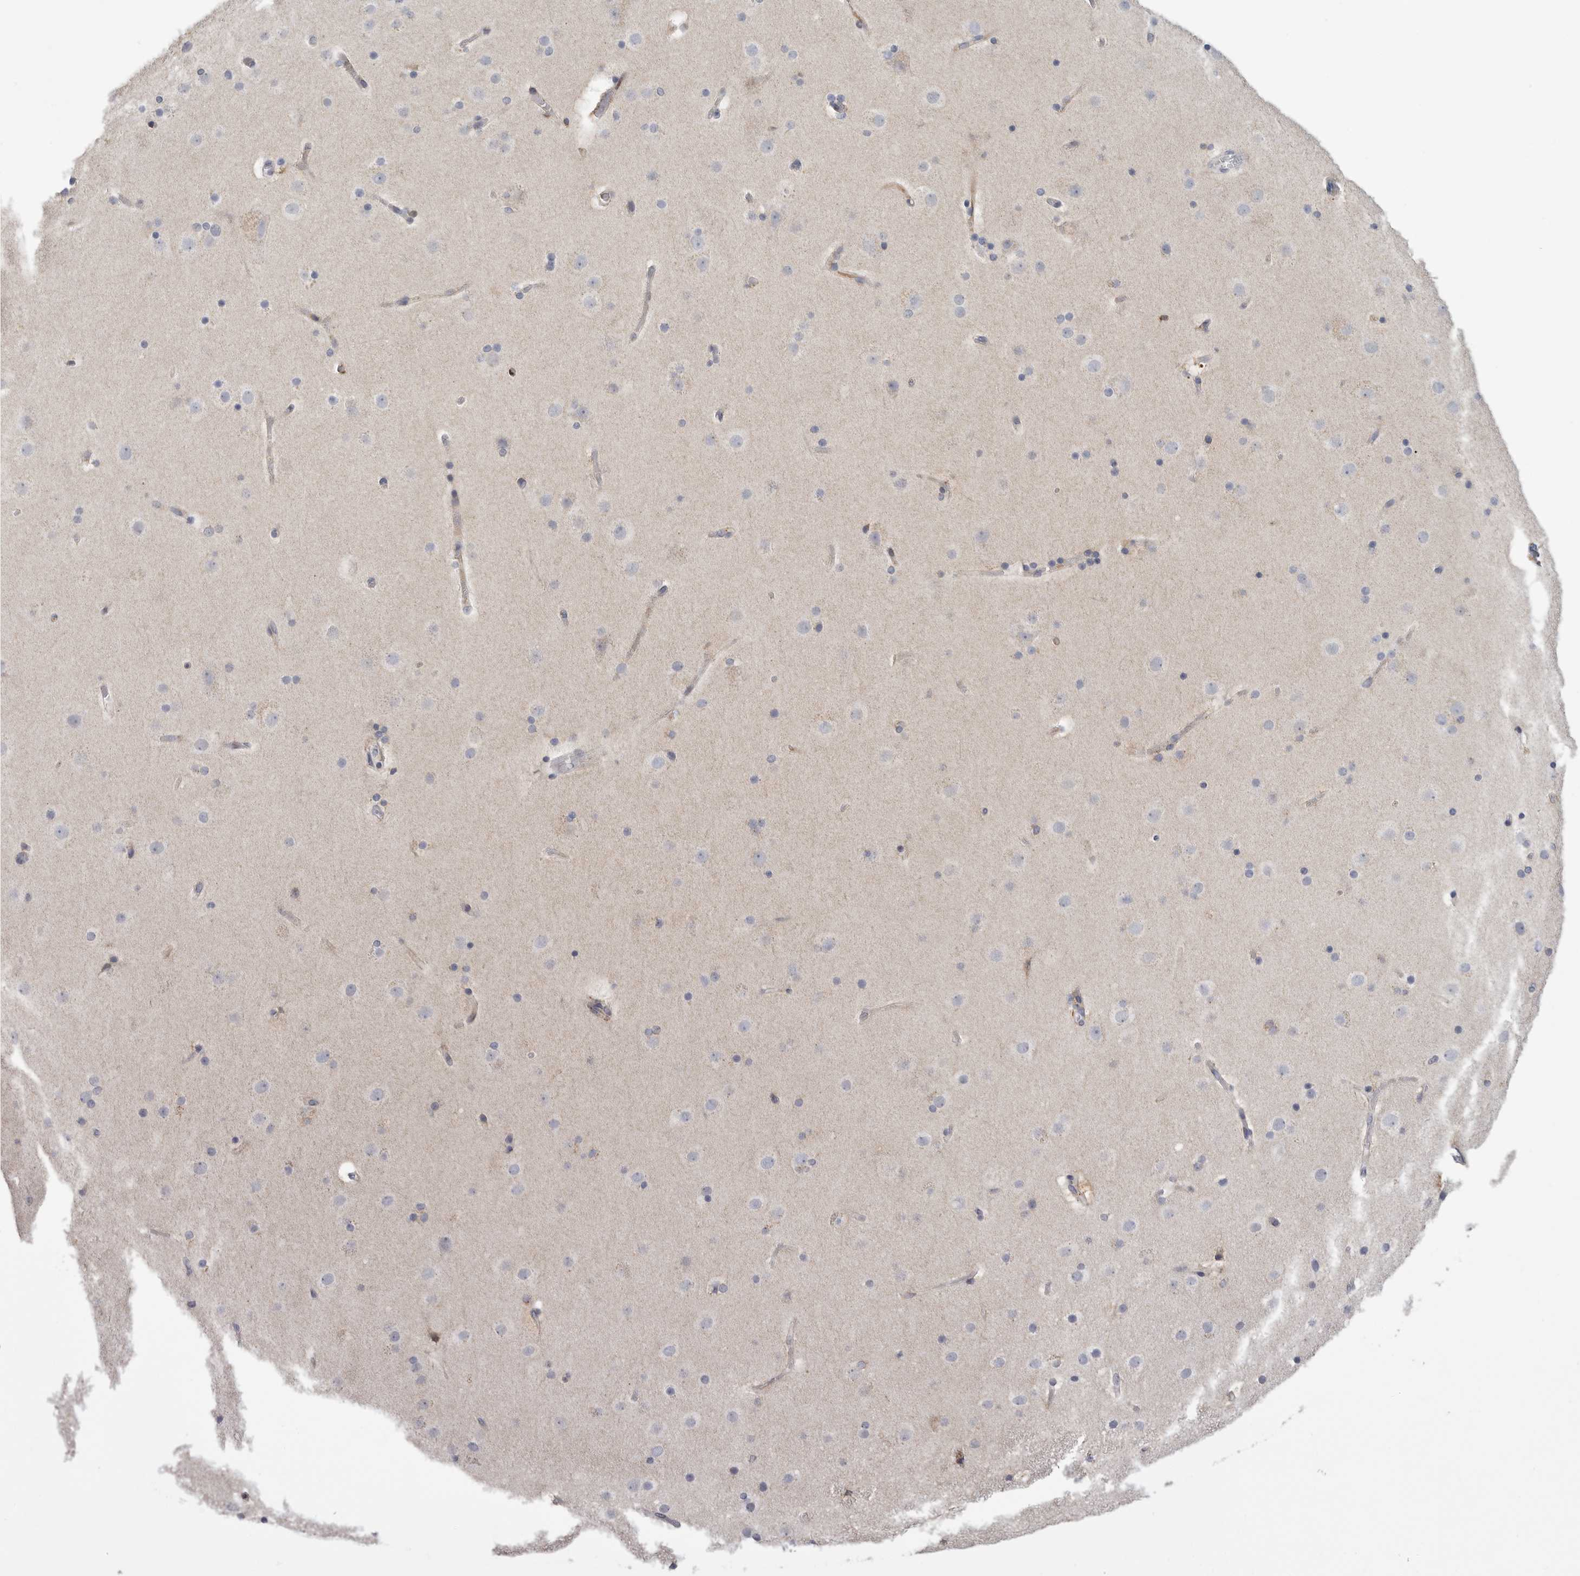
{"staining": {"intensity": "weak", "quantity": "25%-75%", "location": "cytoplasmic/membranous"}, "tissue": "cerebral cortex", "cell_type": "Endothelial cells", "image_type": "normal", "snomed": [{"axis": "morphology", "description": "Normal tissue, NOS"}, {"axis": "topography", "description": "Cerebral cortex"}], "caption": "Unremarkable cerebral cortex shows weak cytoplasmic/membranous positivity in about 25%-75% of endothelial cells, visualized by immunohistochemistry.", "gene": "SDC3", "patient": {"sex": "male", "age": 57}}